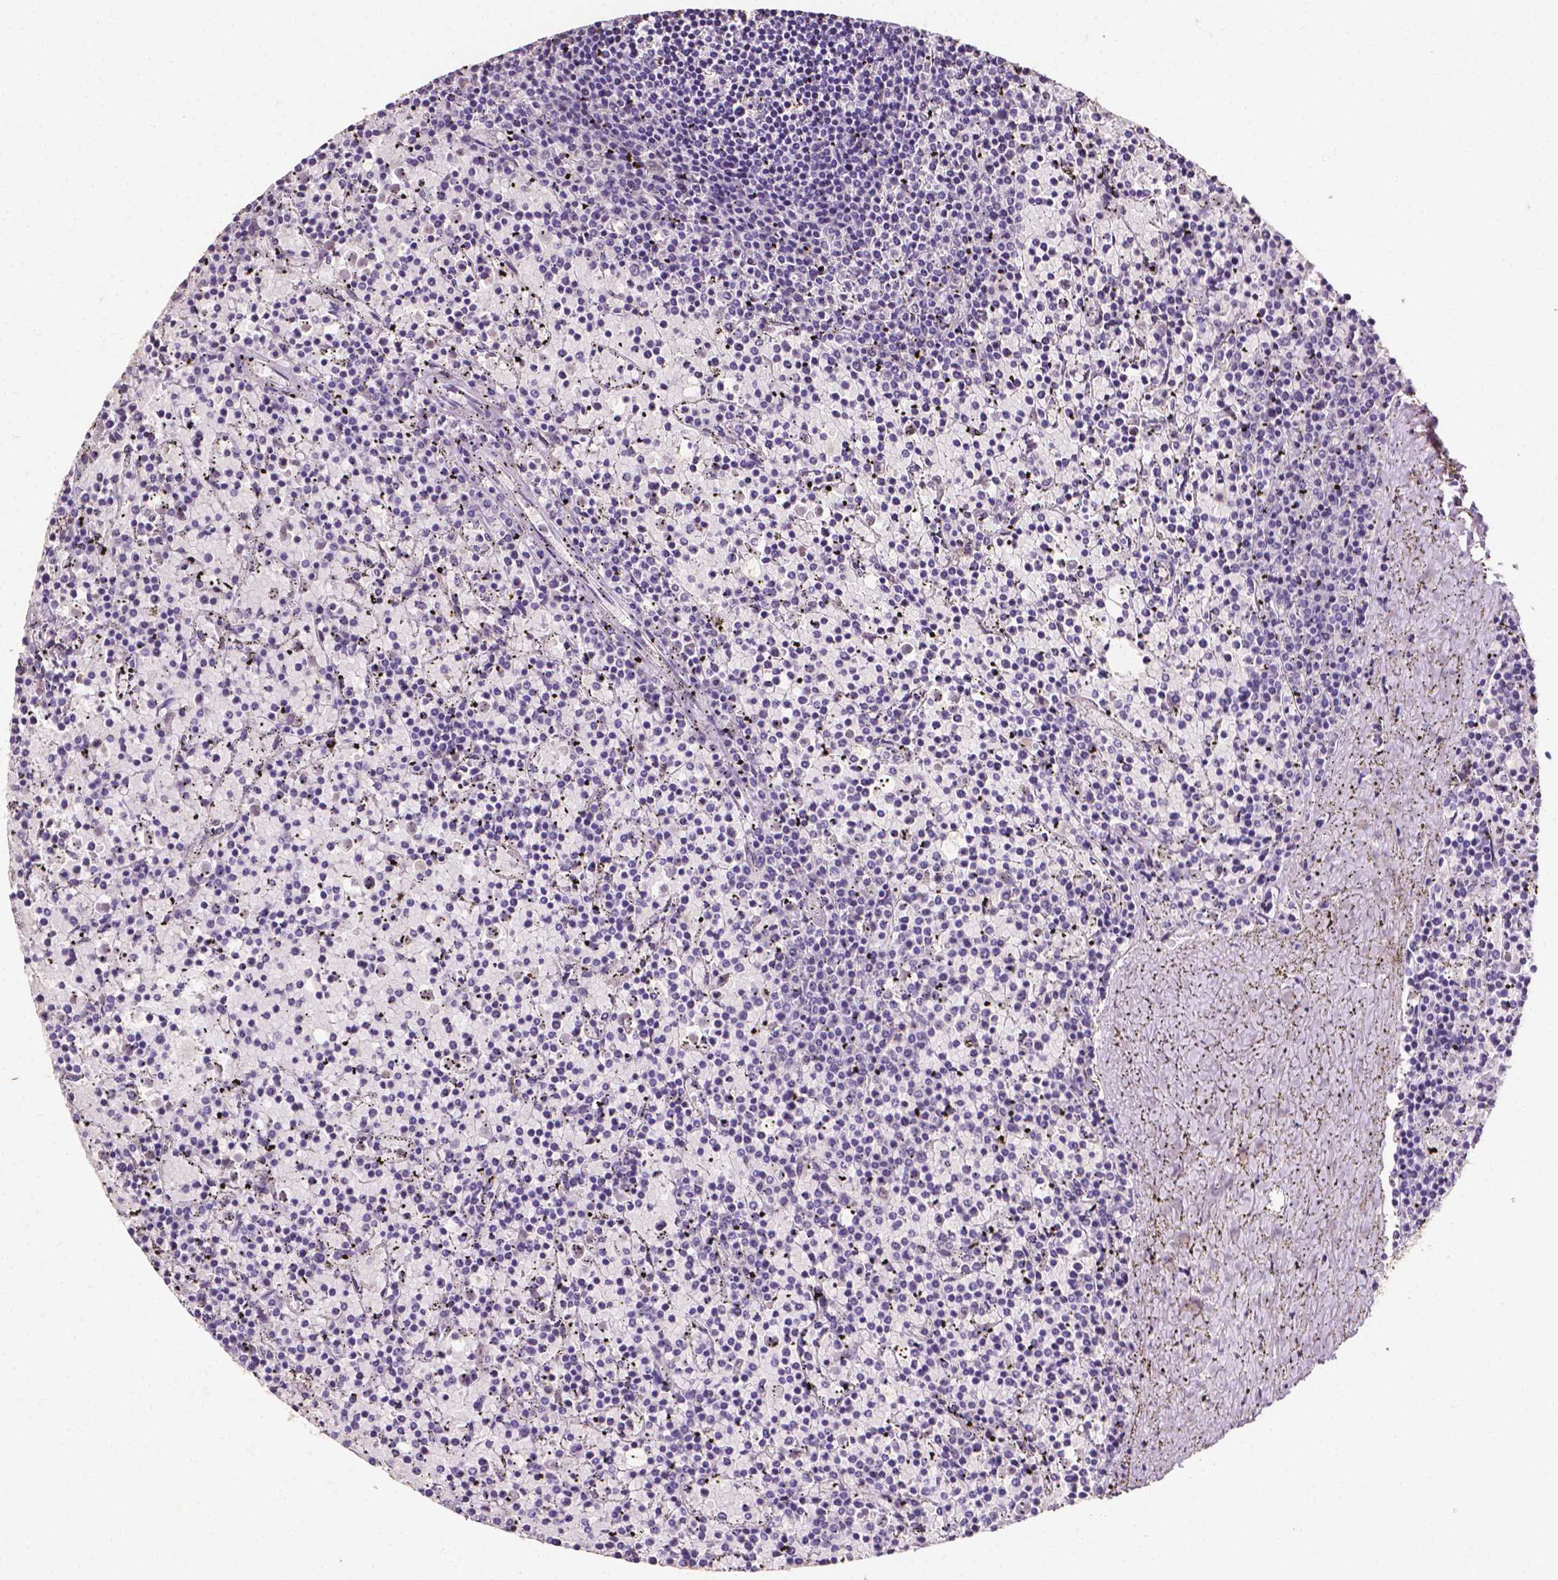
{"staining": {"intensity": "negative", "quantity": "none", "location": "none"}, "tissue": "lymphoma", "cell_type": "Tumor cells", "image_type": "cancer", "snomed": [{"axis": "morphology", "description": "Malignant lymphoma, non-Hodgkin's type, Low grade"}, {"axis": "topography", "description": "Spleen"}], "caption": "Immunohistochemical staining of malignant lymphoma, non-Hodgkin's type (low-grade) displays no significant positivity in tumor cells.", "gene": "PSAT1", "patient": {"sex": "female", "age": 77}}